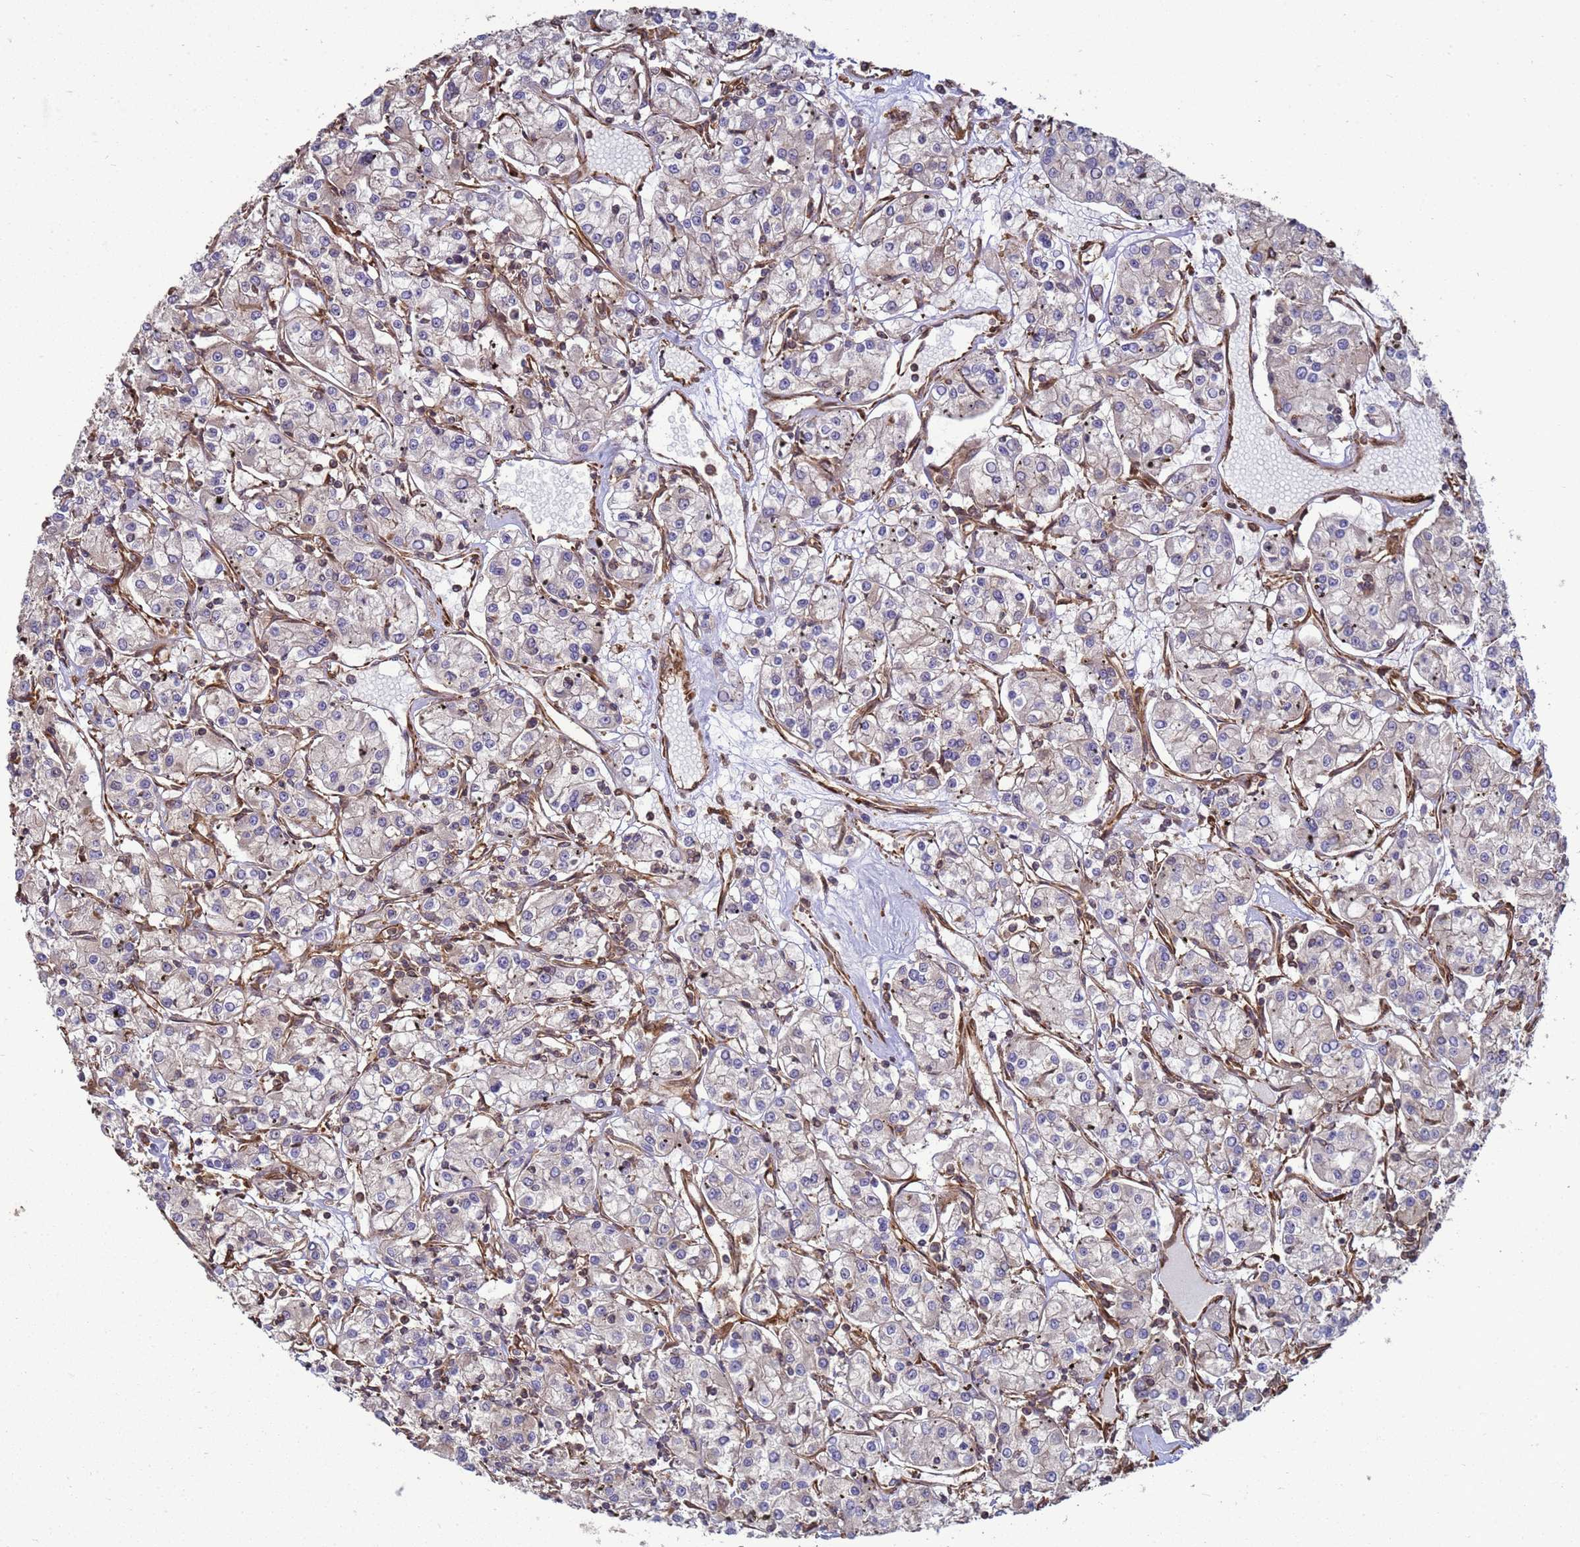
{"staining": {"intensity": "weak", "quantity": "<25%", "location": "cytoplasmic/membranous"}, "tissue": "renal cancer", "cell_type": "Tumor cells", "image_type": "cancer", "snomed": [{"axis": "morphology", "description": "Adenocarcinoma, NOS"}, {"axis": "topography", "description": "Kidney"}], "caption": "Tumor cells show no significant protein staining in renal cancer.", "gene": "CNOT1", "patient": {"sex": "female", "age": 59}}